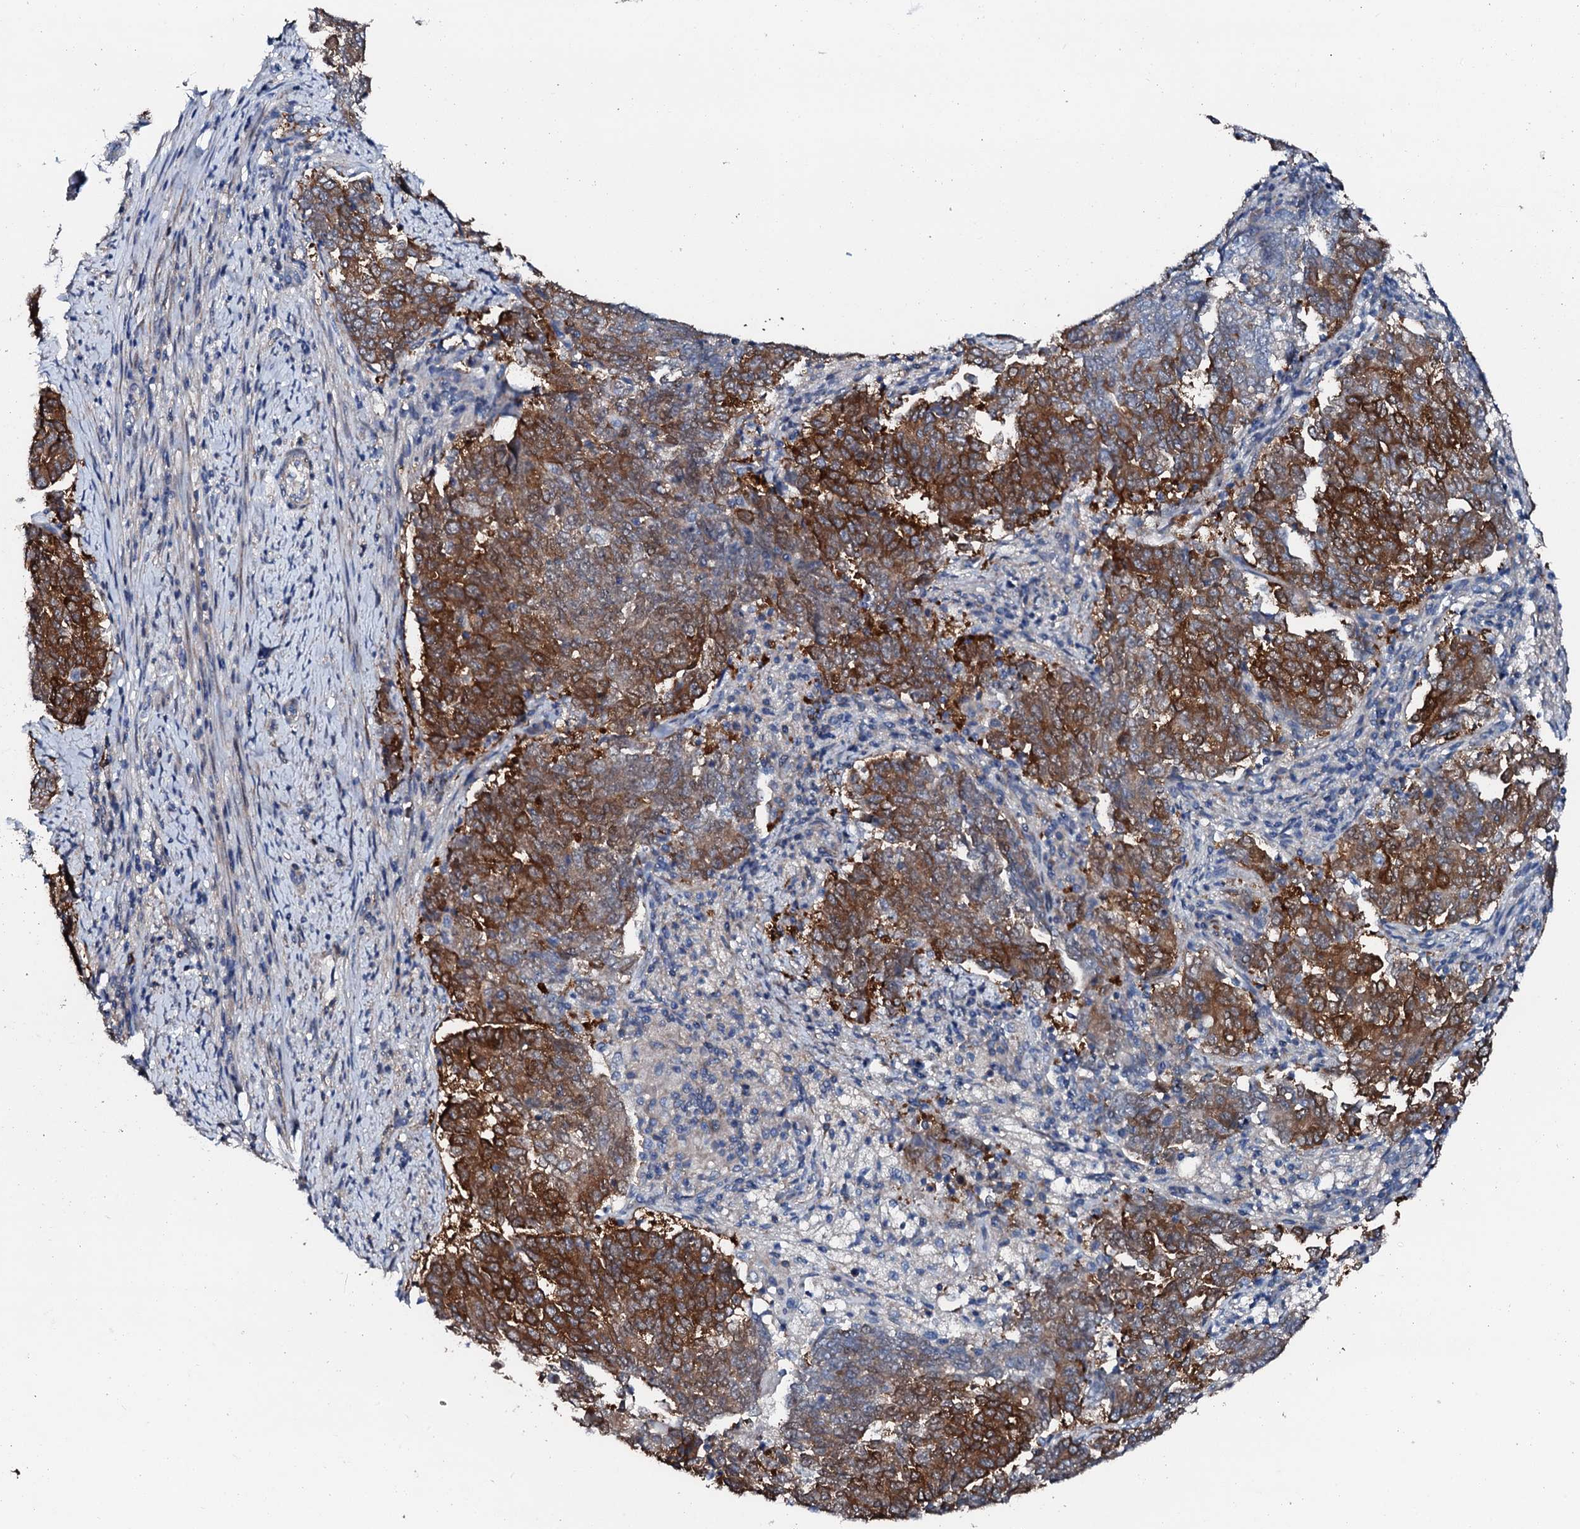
{"staining": {"intensity": "strong", "quantity": "25%-75%", "location": "cytoplasmic/membranous"}, "tissue": "endometrial cancer", "cell_type": "Tumor cells", "image_type": "cancer", "snomed": [{"axis": "morphology", "description": "Adenocarcinoma, NOS"}, {"axis": "topography", "description": "Endometrium"}], "caption": "Protein staining exhibits strong cytoplasmic/membranous expression in approximately 25%-75% of tumor cells in adenocarcinoma (endometrial).", "gene": "GFOD2", "patient": {"sex": "female", "age": 80}}